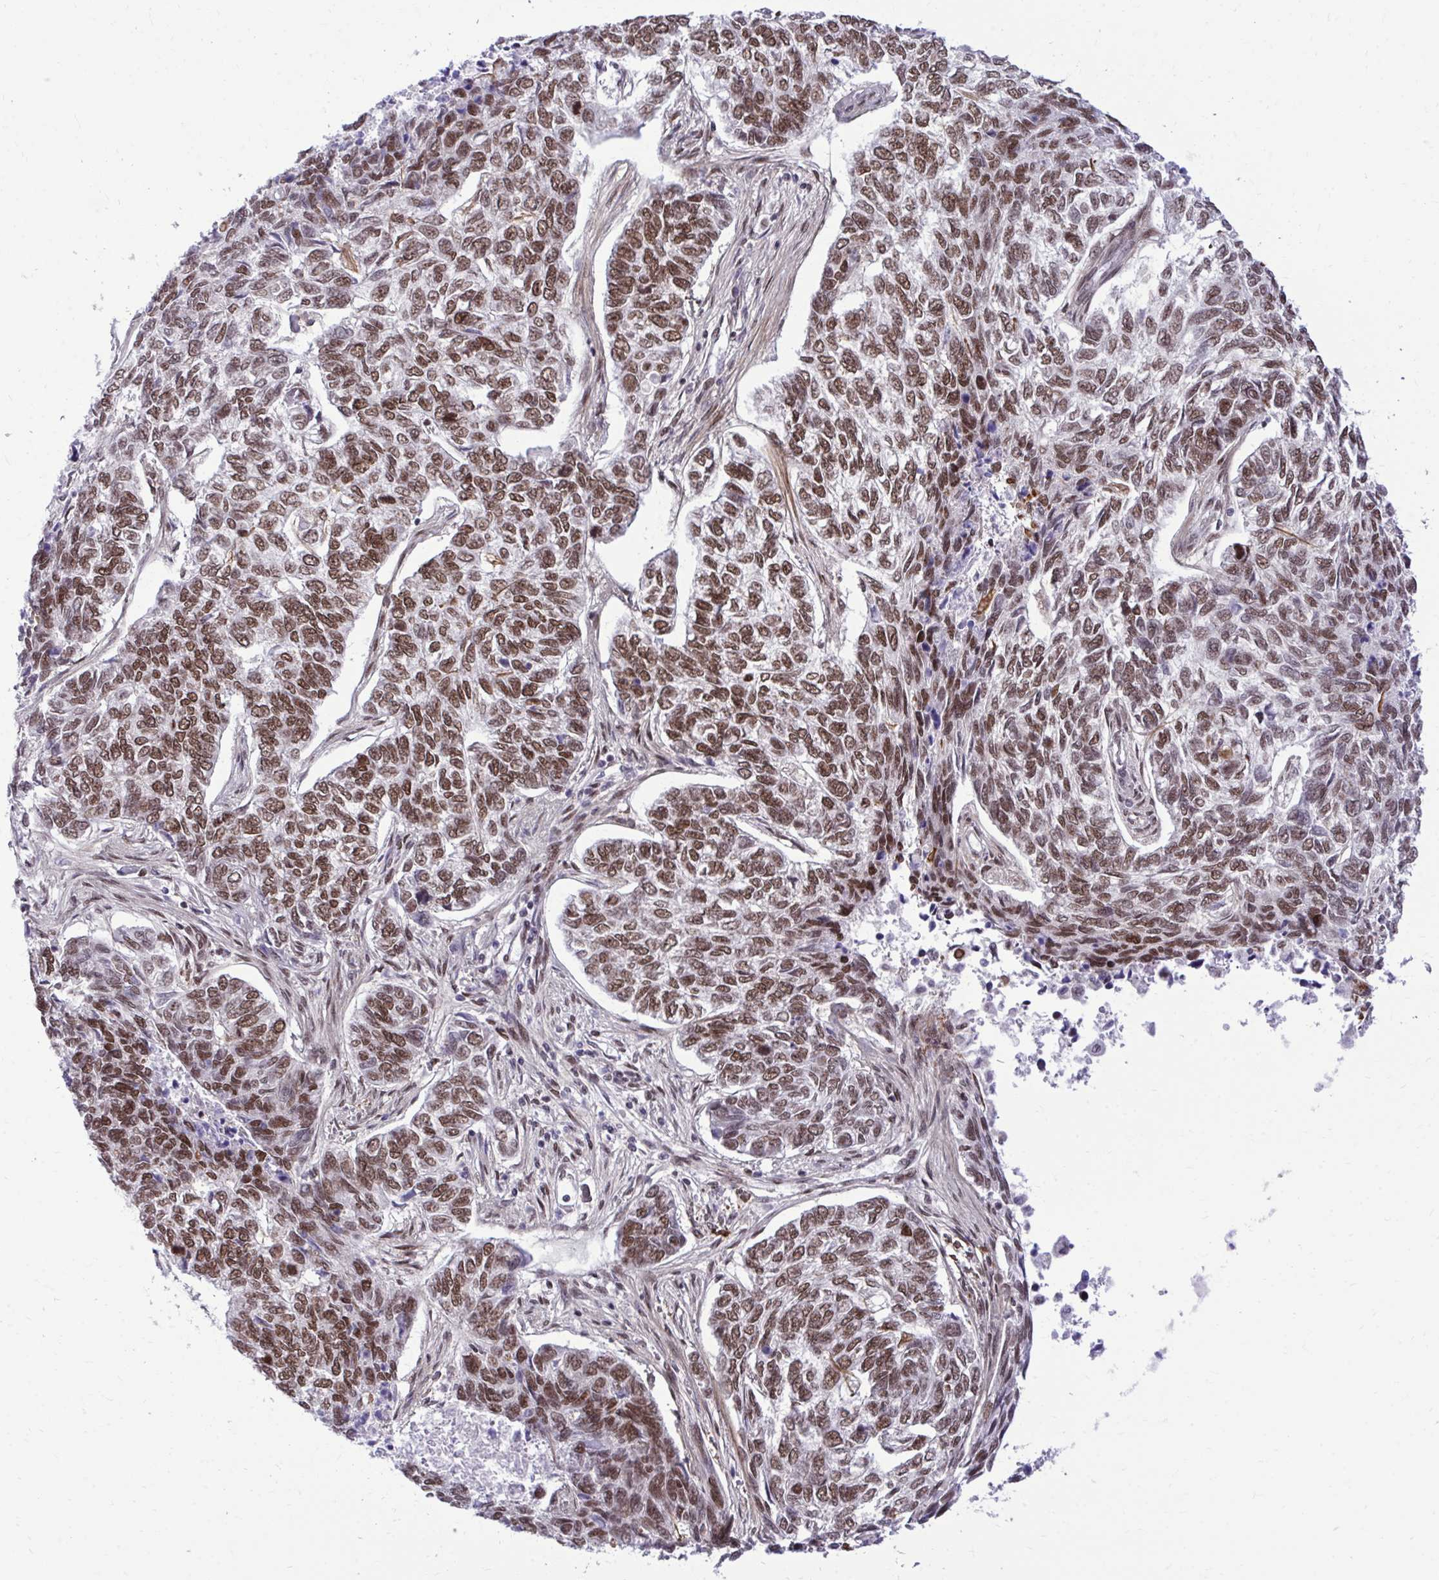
{"staining": {"intensity": "moderate", "quantity": ">75%", "location": "nuclear"}, "tissue": "skin cancer", "cell_type": "Tumor cells", "image_type": "cancer", "snomed": [{"axis": "morphology", "description": "Basal cell carcinoma"}, {"axis": "topography", "description": "Skin"}], "caption": "Skin basal cell carcinoma stained for a protein reveals moderate nuclear positivity in tumor cells. (Stains: DAB (3,3'-diaminobenzidine) in brown, nuclei in blue, Microscopy: brightfield microscopy at high magnification).", "gene": "CDYL", "patient": {"sex": "female", "age": 65}}